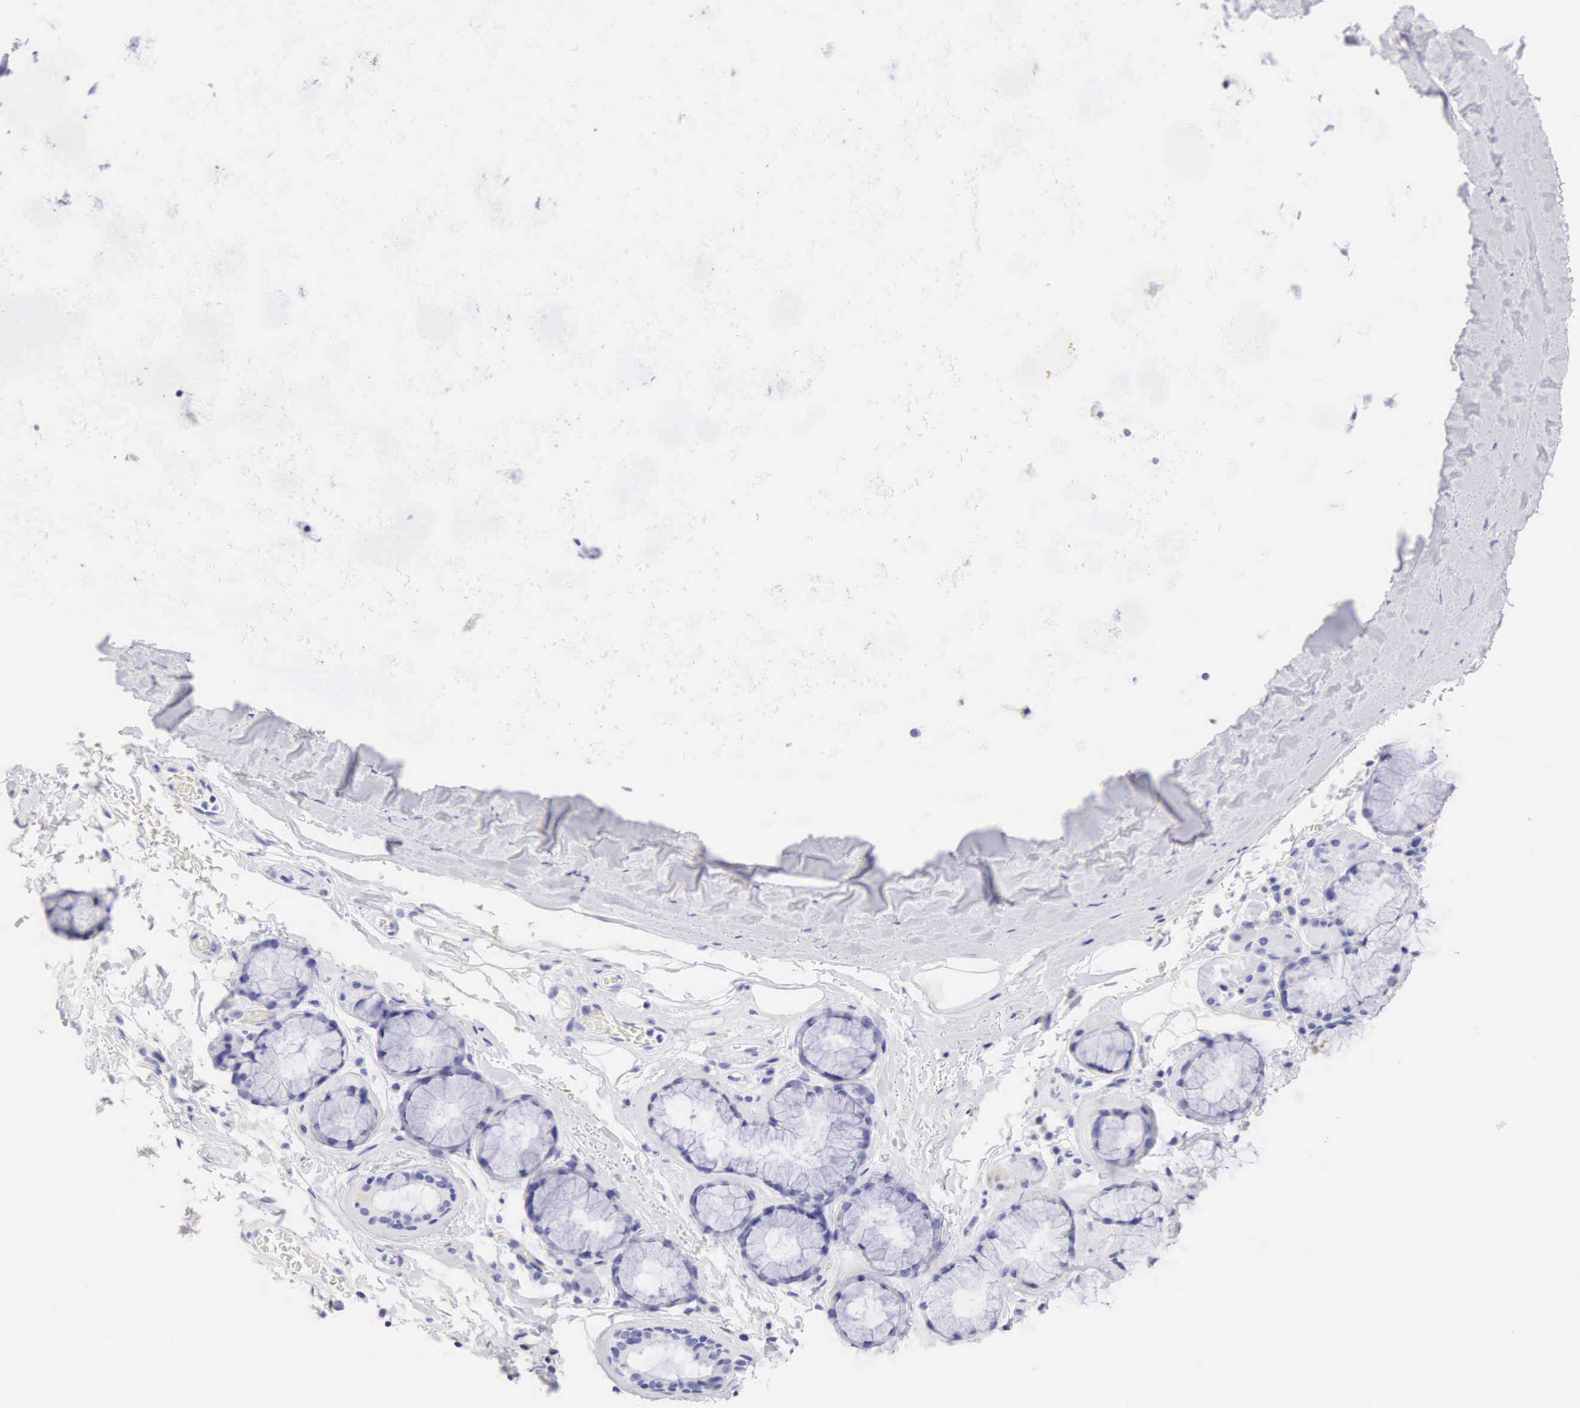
{"staining": {"intensity": "negative", "quantity": "none", "location": "none"}, "tissue": "bronchus", "cell_type": "Respiratory epithelial cells", "image_type": "normal", "snomed": [{"axis": "morphology", "description": "Normal tissue, NOS"}, {"axis": "topography", "description": "Cartilage tissue"}], "caption": "This is an IHC photomicrograph of normal human bronchus. There is no positivity in respiratory epithelial cells.", "gene": "CDKN2A", "patient": {"sex": "female", "age": 63}}